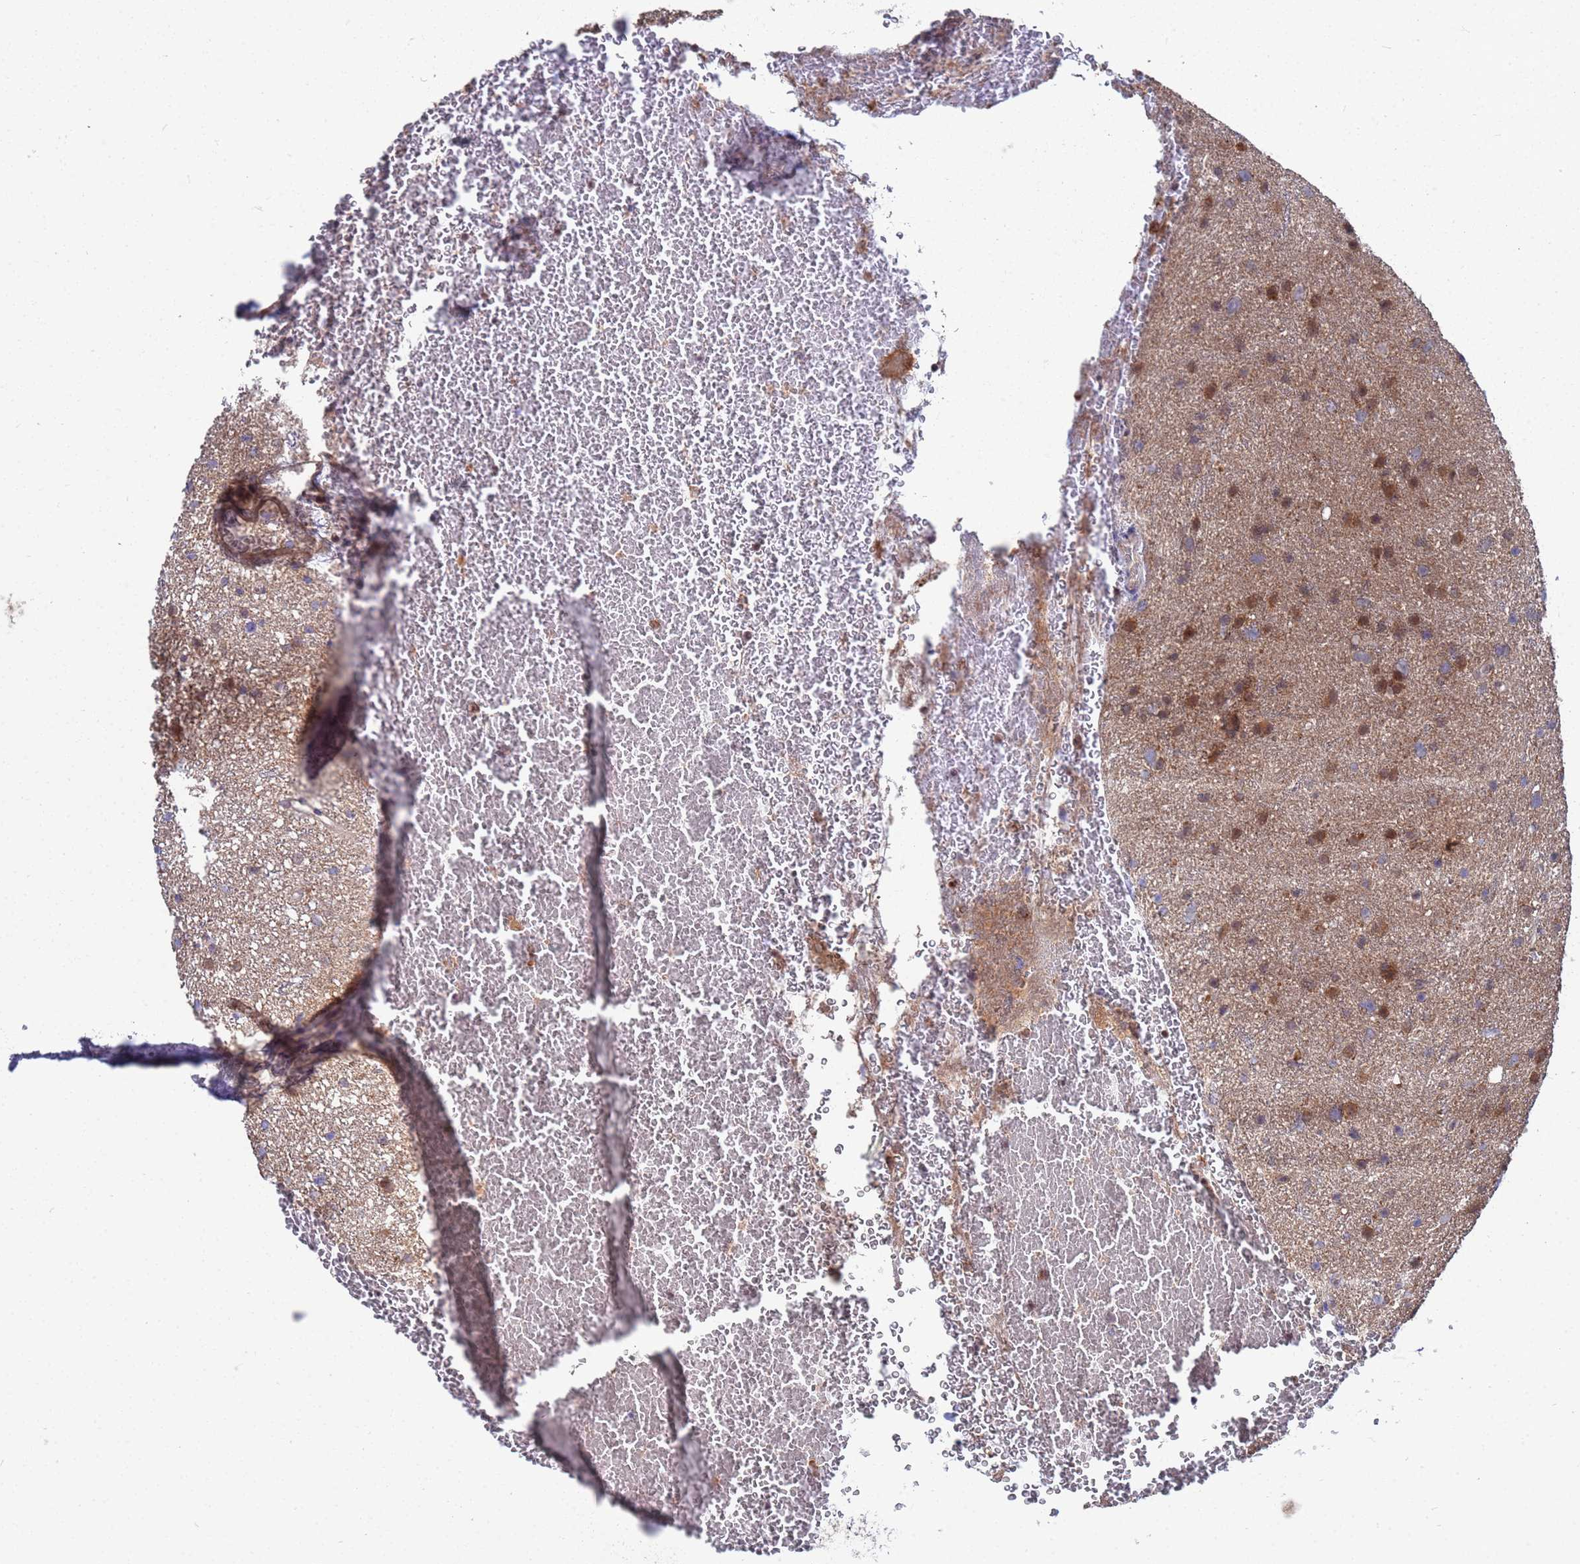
{"staining": {"intensity": "moderate", "quantity": "25%-75%", "location": "cytoplasmic/membranous"}, "tissue": "glioma", "cell_type": "Tumor cells", "image_type": "cancer", "snomed": [{"axis": "morphology", "description": "Glioma, malignant, Low grade"}, {"axis": "topography", "description": "Cerebral cortex"}], "caption": "Glioma was stained to show a protein in brown. There is medium levels of moderate cytoplasmic/membranous expression in about 25%-75% of tumor cells.", "gene": "TMBIM6", "patient": {"sex": "female", "age": 39}}